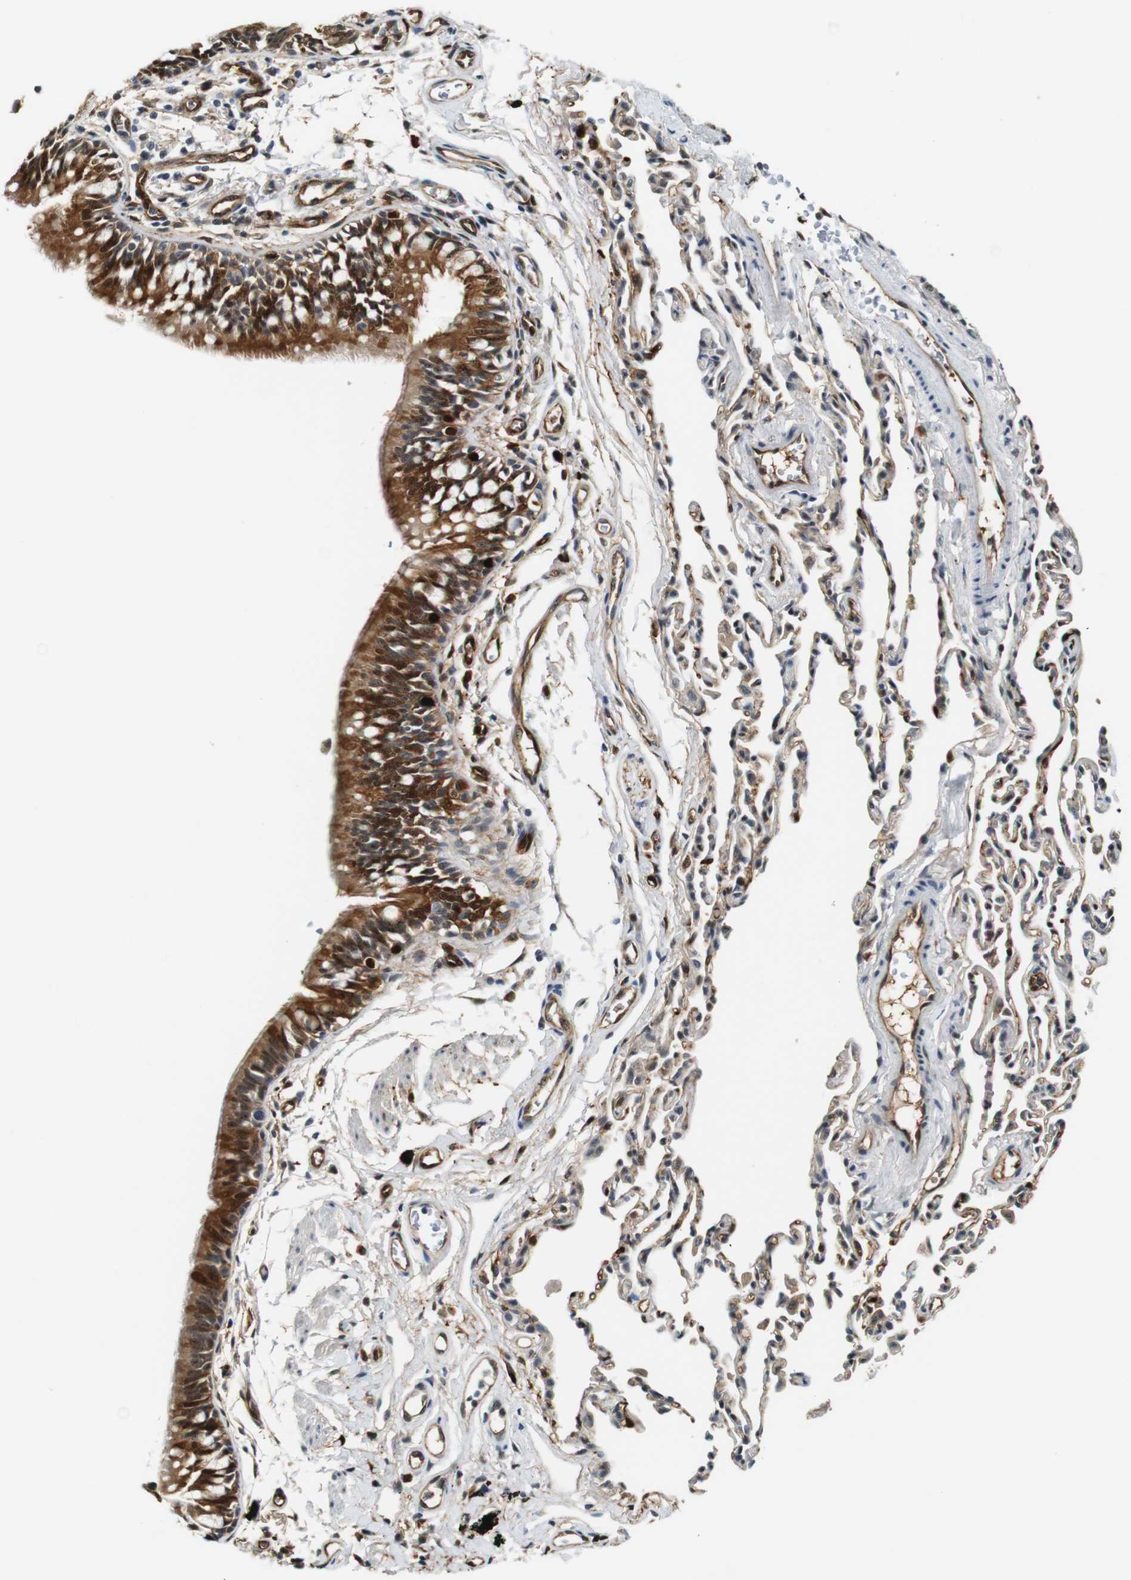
{"staining": {"intensity": "strong", "quantity": ">75%", "location": "cytoplasmic/membranous,nuclear"}, "tissue": "bronchus", "cell_type": "Respiratory epithelial cells", "image_type": "normal", "snomed": [{"axis": "morphology", "description": "Normal tissue, NOS"}, {"axis": "topography", "description": "Bronchus"}, {"axis": "topography", "description": "Lung"}], "caption": "Protein expression analysis of unremarkable human bronchus reveals strong cytoplasmic/membranous,nuclear staining in approximately >75% of respiratory epithelial cells. (IHC, brightfield microscopy, high magnification).", "gene": "LXN", "patient": {"sex": "male", "age": 64}}